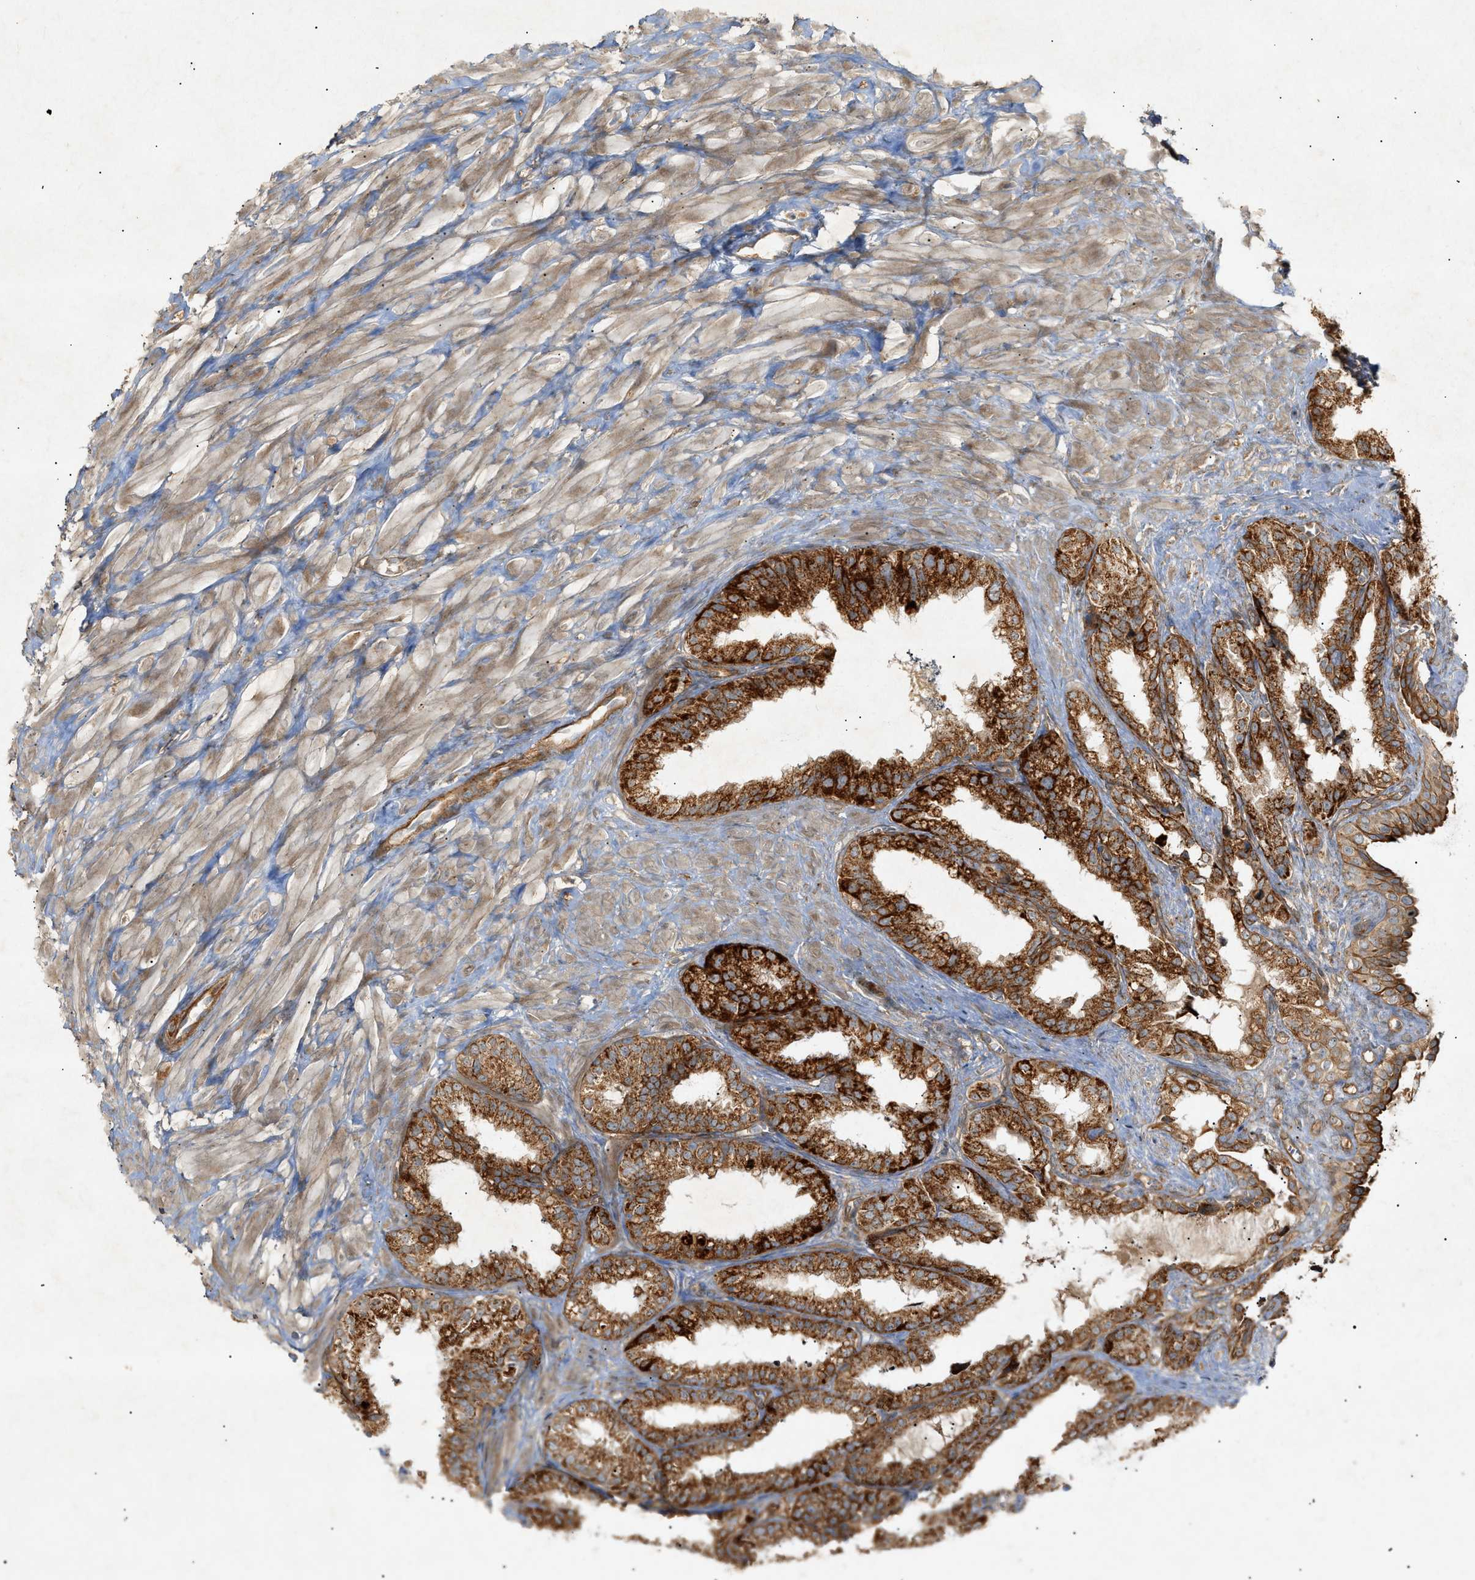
{"staining": {"intensity": "strong", "quantity": ">75%", "location": "cytoplasmic/membranous"}, "tissue": "seminal vesicle", "cell_type": "Glandular cells", "image_type": "normal", "snomed": [{"axis": "morphology", "description": "Normal tissue, NOS"}, {"axis": "topography", "description": "Seminal veicle"}], "caption": "Glandular cells display strong cytoplasmic/membranous positivity in approximately >75% of cells in normal seminal vesicle.", "gene": "MTCH1", "patient": {"sex": "male", "age": 64}}